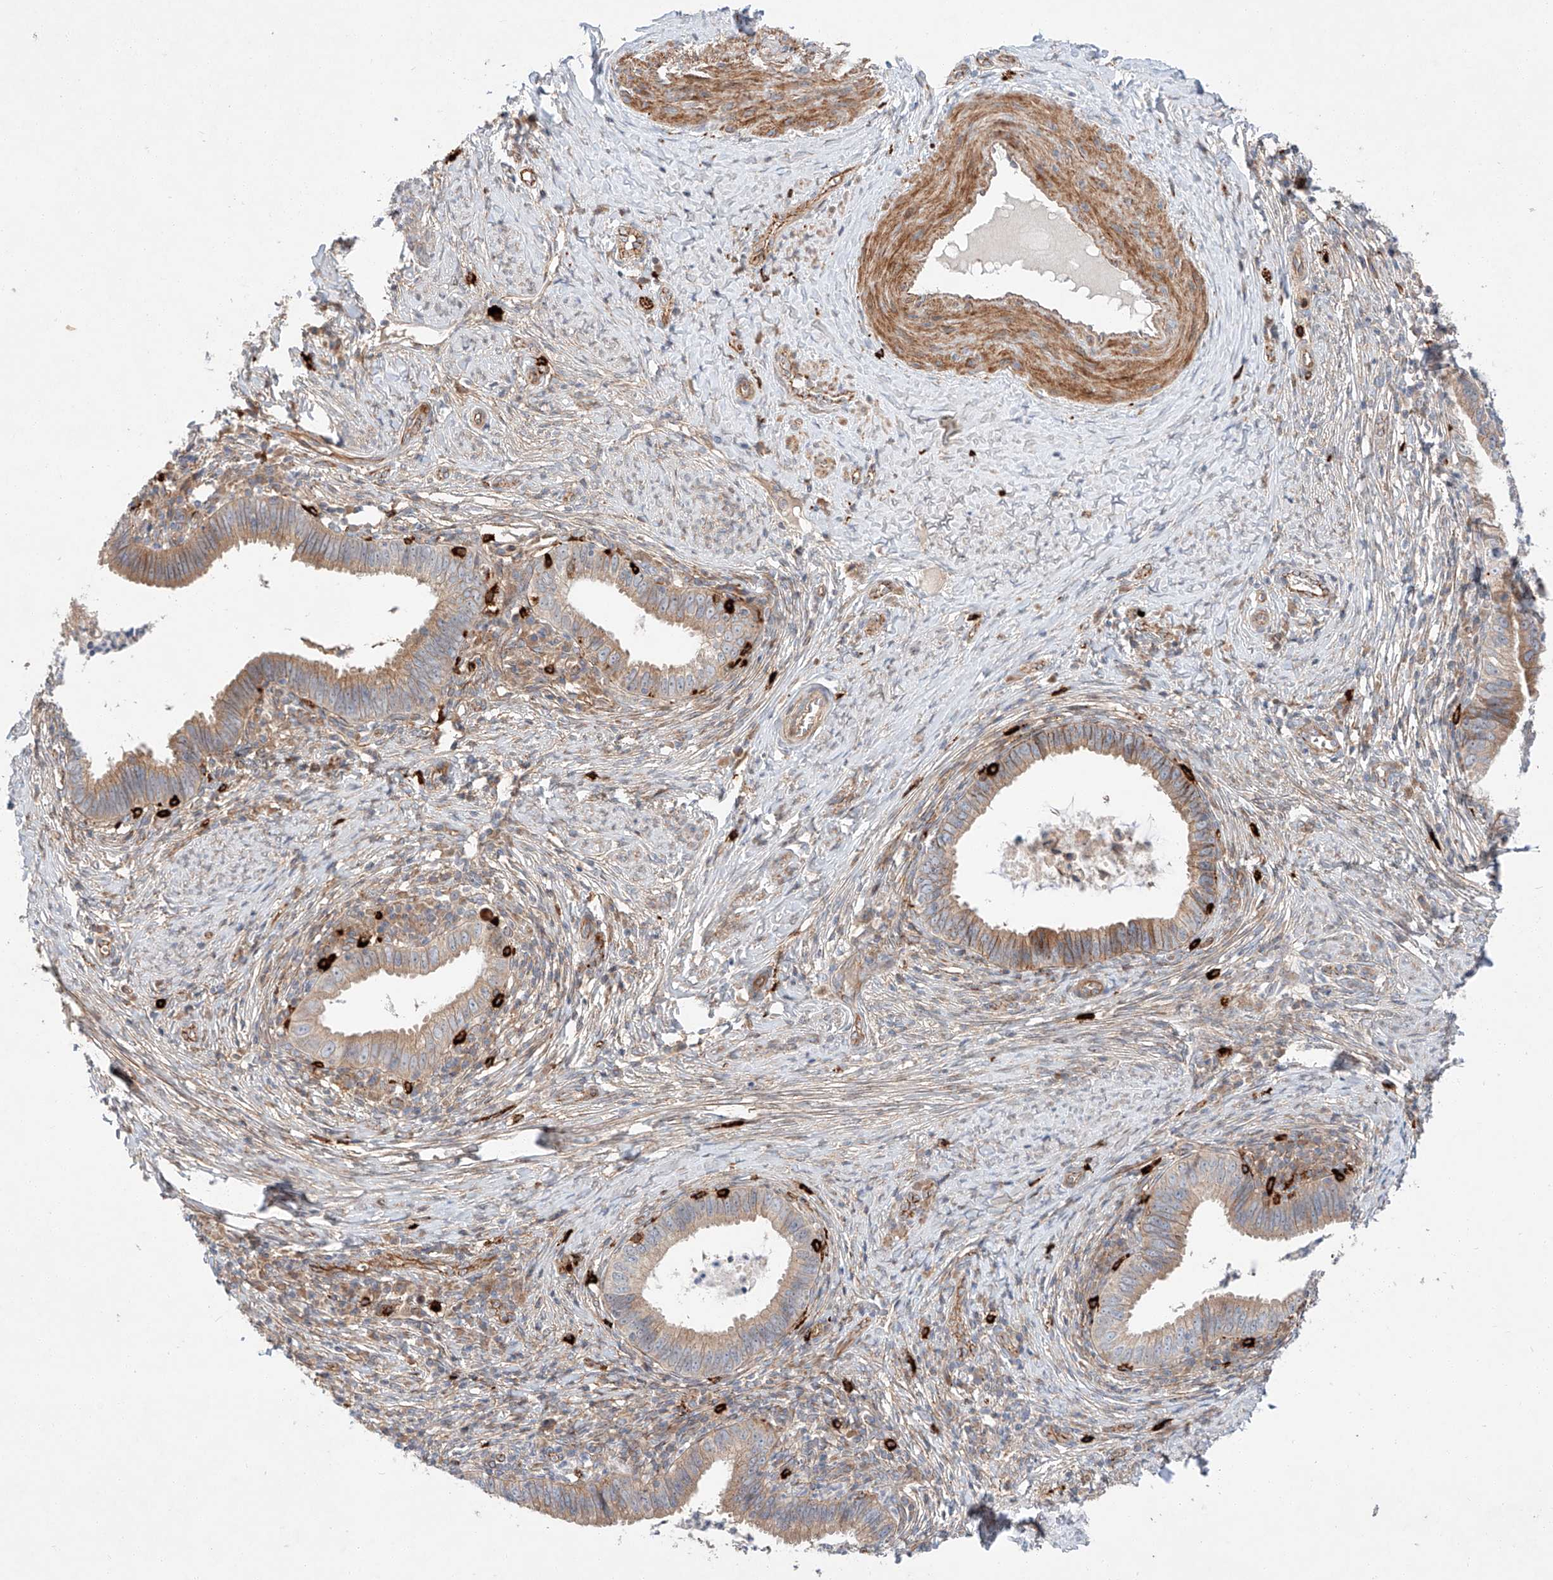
{"staining": {"intensity": "moderate", "quantity": ">75%", "location": "cytoplasmic/membranous"}, "tissue": "cervical cancer", "cell_type": "Tumor cells", "image_type": "cancer", "snomed": [{"axis": "morphology", "description": "Adenocarcinoma, NOS"}, {"axis": "topography", "description": "Cervix"}], "caption": "Adenocarcinoma (cervical) stained with immunohistochemistry demonstrates moderate cytoplasmic/membranous staining in approximately >75% of tumor cells.", "gene": "MINDY4", "patient": {"sex": "female", "age": 36}}